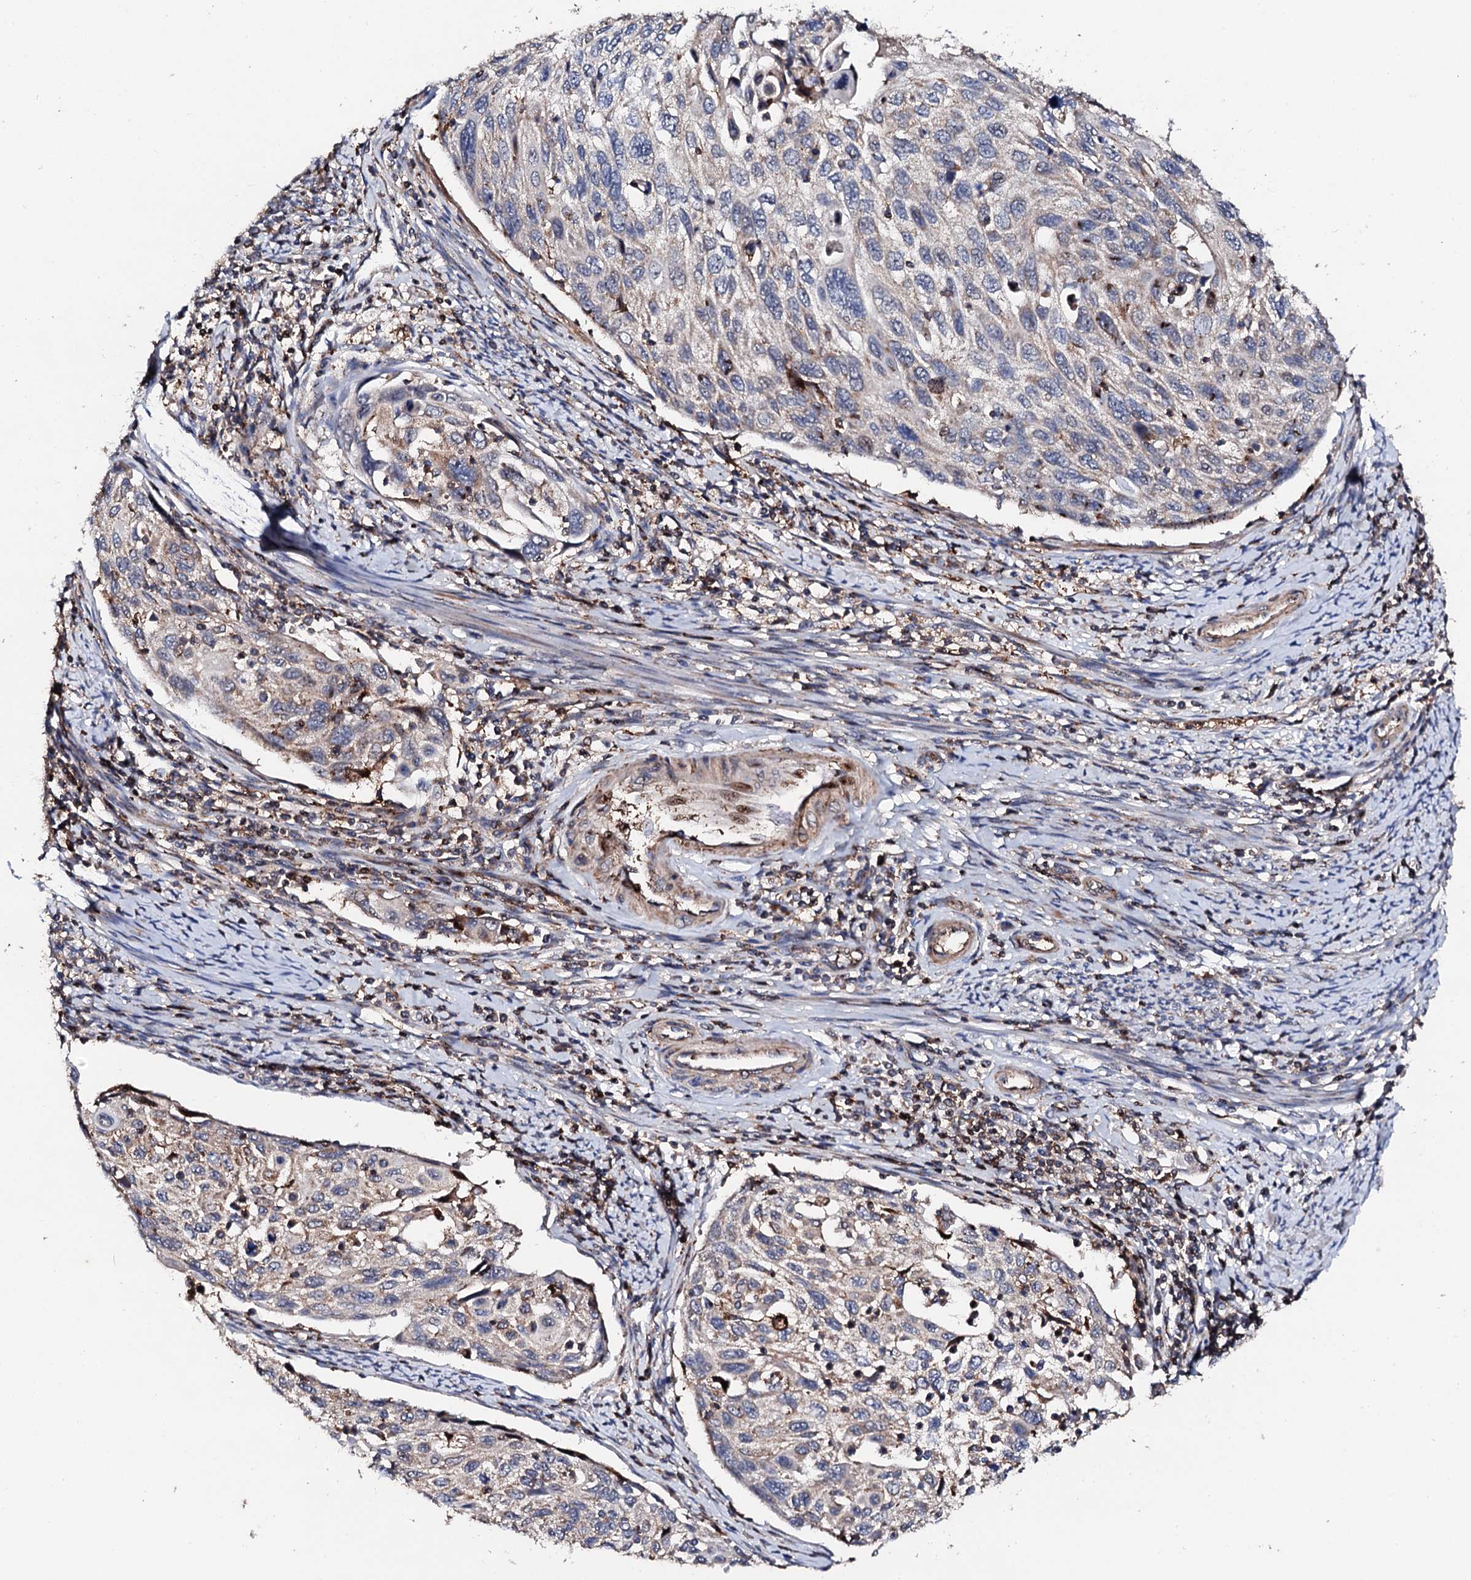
{"staining": {"intensity": "moderate", "quantity": "<25%", "location": "cytoplasmic/membranous"}, "tissue": "cervical cancer", "cell_type": "Tumor cells", "image_type": "cancer", "snomed": [{"axis": "morphology", "description": "Squamous cell carcinoma, NOS"}, {"axis": "topography", "description": "Cervix"}], "caption": "Tumor cells demonstrate low levels of moderate cytoplasmic/membranous staining in about <25% of cells in human squamous cell carcinoma (cervical).", "gene": "GTPBP4", "patient": {"sex": "female", "age": 70}}